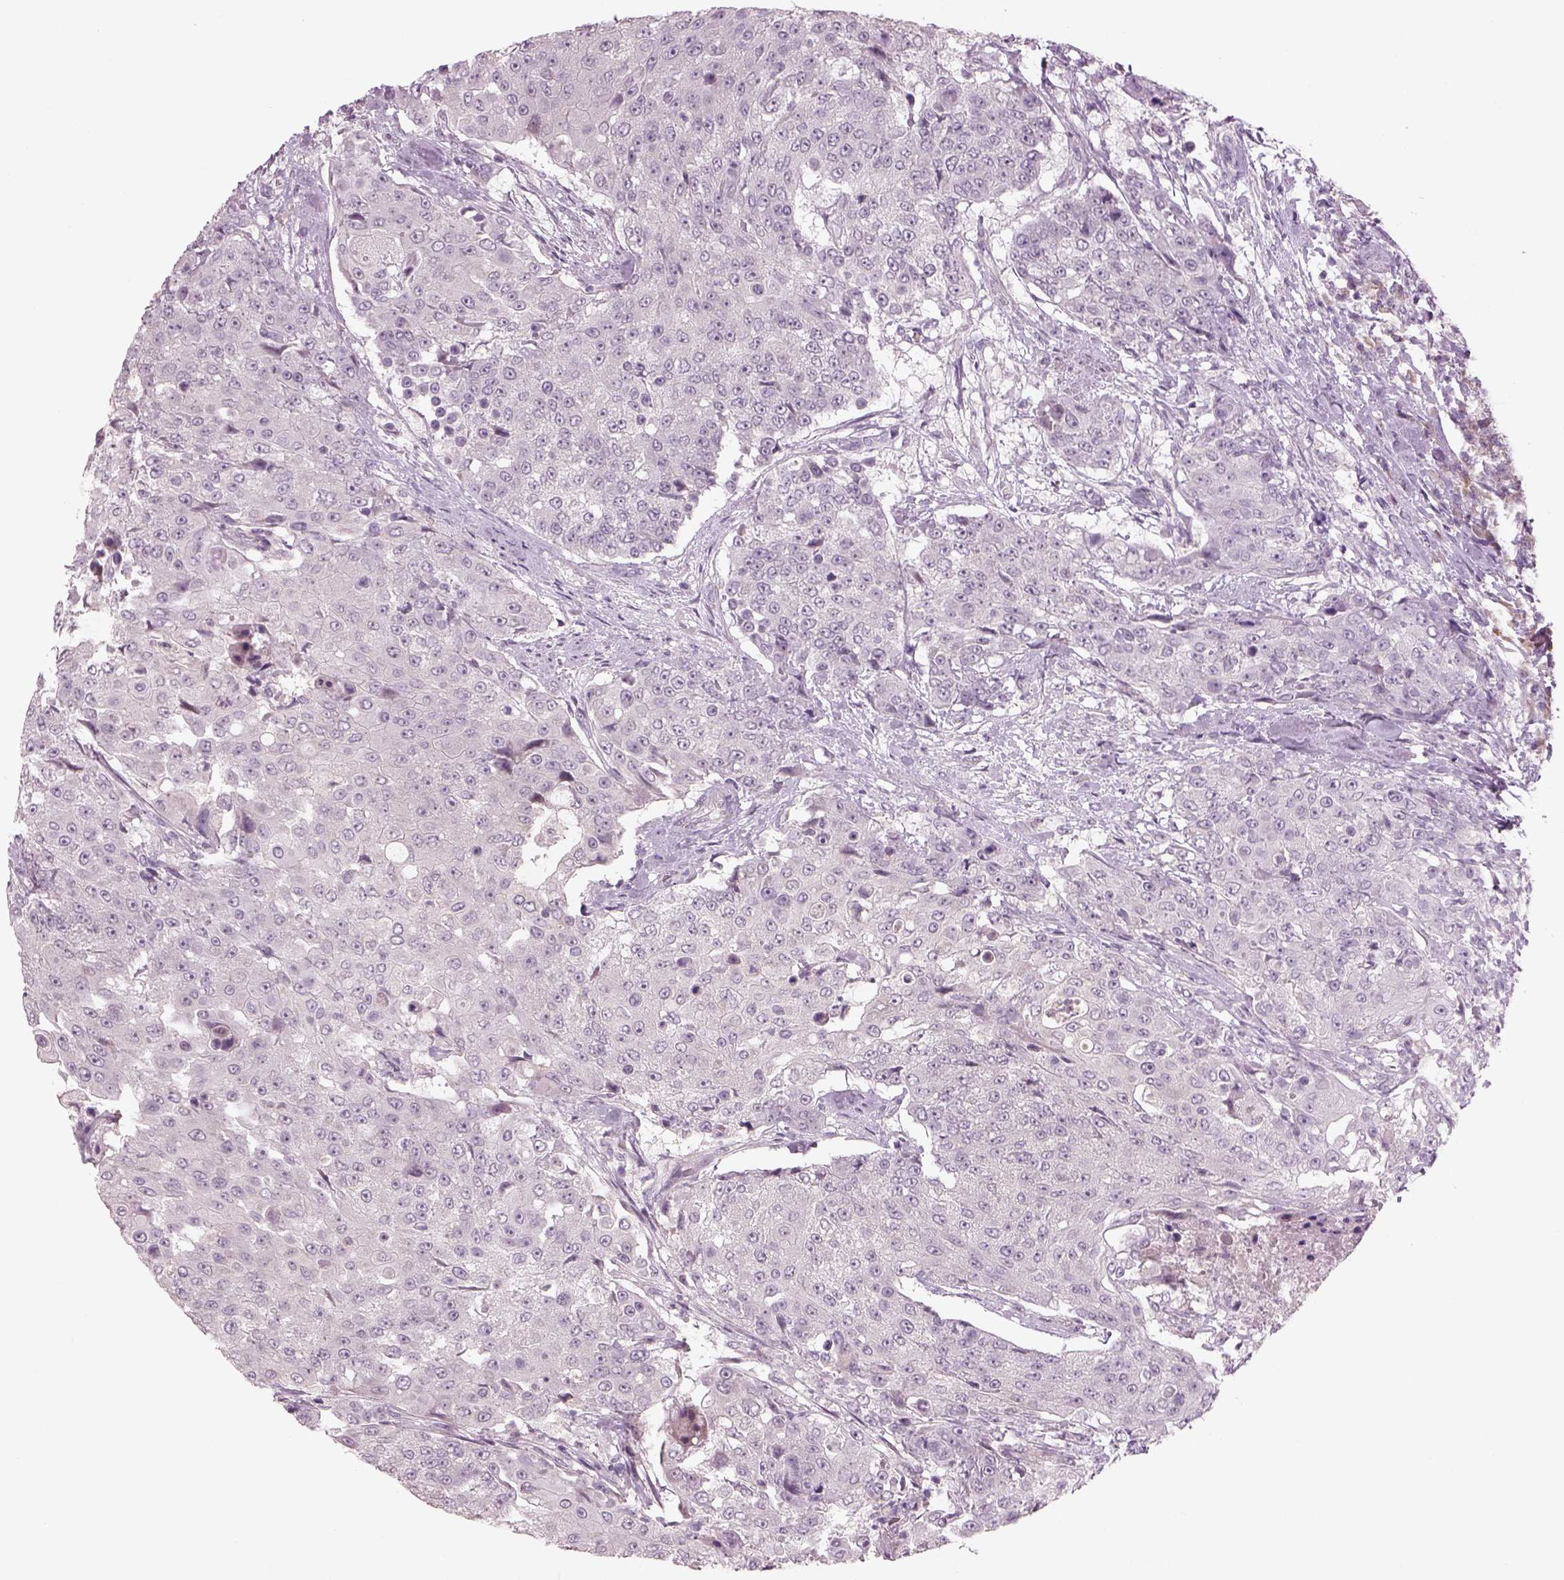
{"staining": {"intensity": "negative", "quantity": "none", "location": "none"}, "tissue": "urothelial cancer", "cell_type": "Tumor cells", "image_type": "cancer", "snomed": [{"axis": "morphology", "description": "Urothelial carcinoma, High grade"}, {"axis": "topography", "description": "Urinary bladder"}], "caption": "DAB immunohistochemical staining of human urothelial cancer demonstrates no significant expression in tumor cells.", "gene": "PENK", "patient": {"sex": "female", "age": 63}}